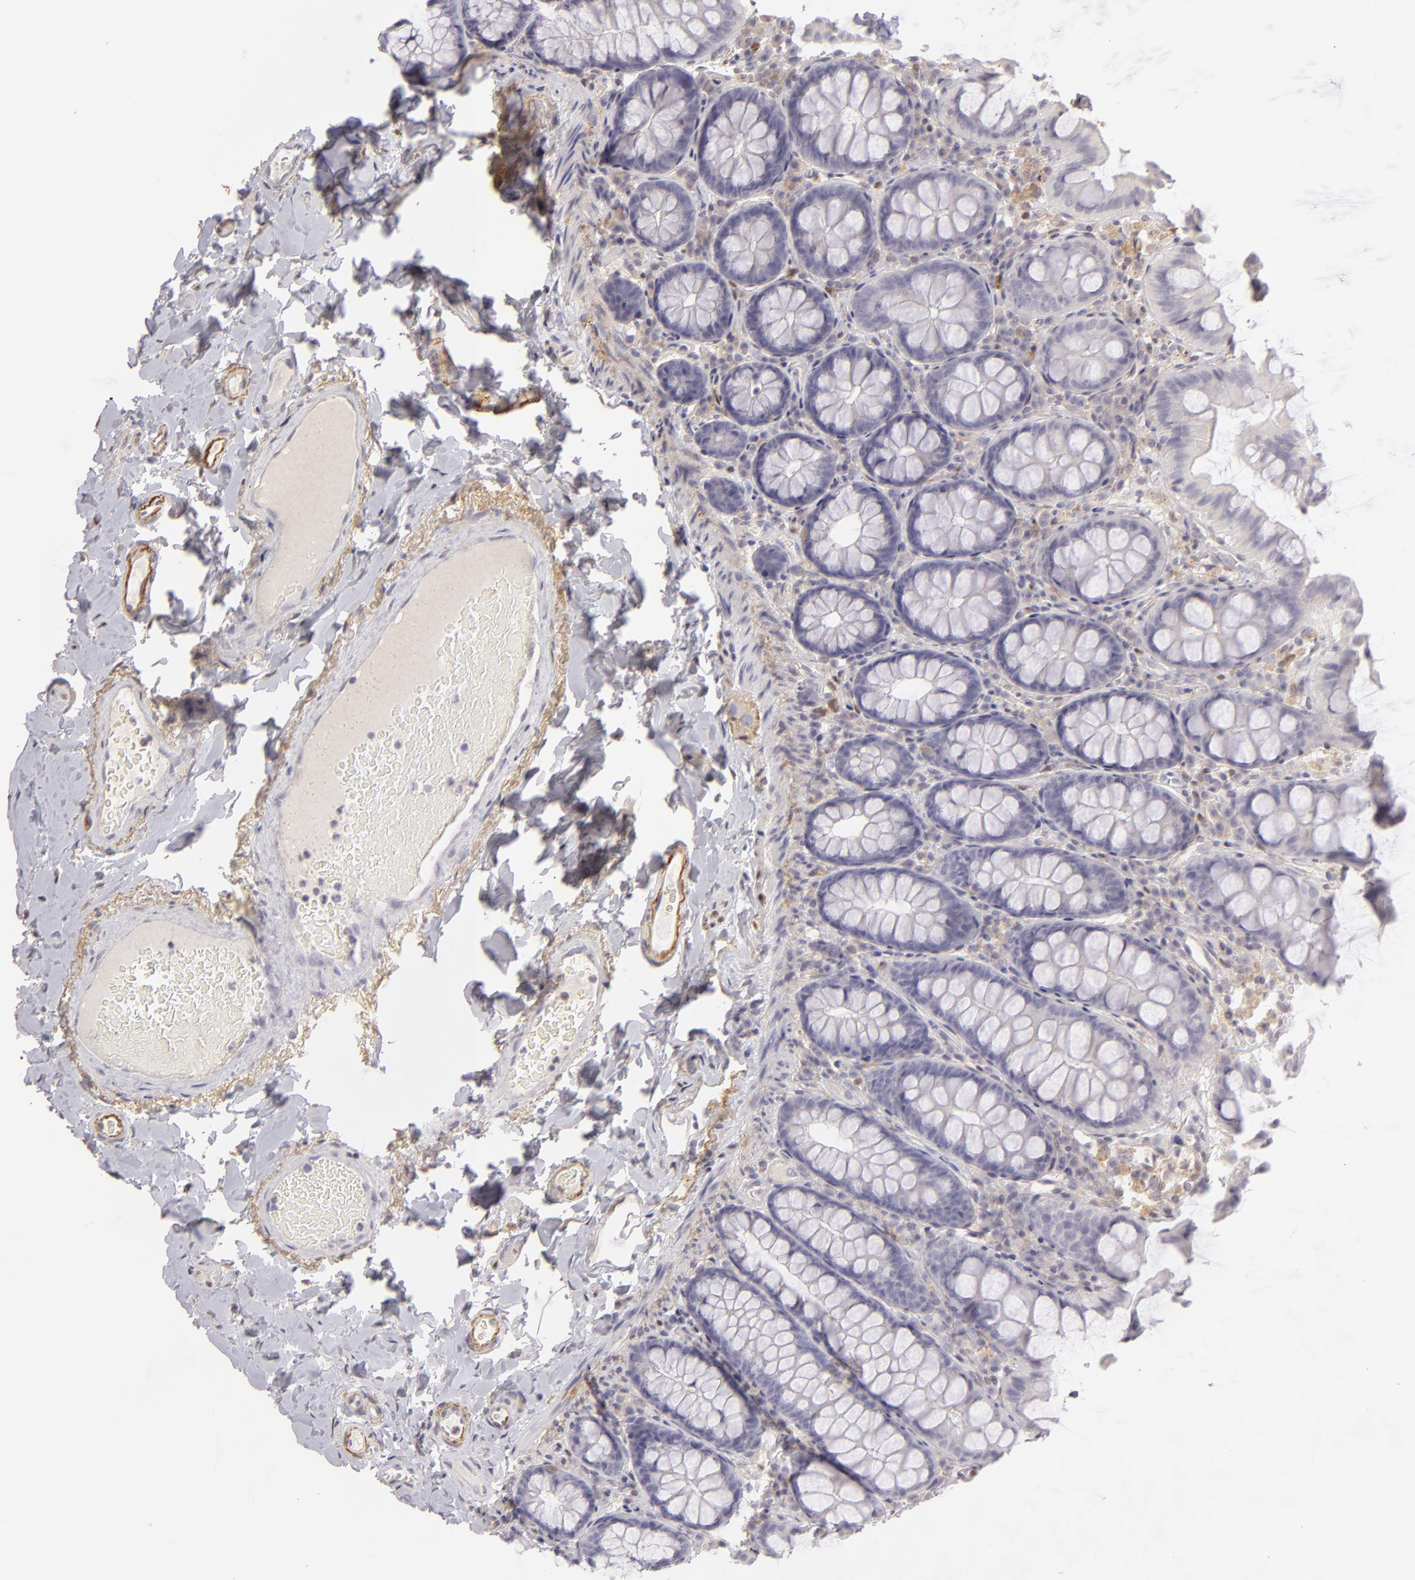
{"staining": {"intensity": "moderate", "quantity": ">75%", "location": "cytoplasmic/membranous"}, "tissue": "colon", "cell_type": "Endothelial cells", "image_type": "normal", "snomed": [{"axis": "morphology", "description": "Normal tissue, NOS"}, {"axis": "topography", "description": "Colon"}], "caption": "Immunohistochemical staining of normal human colon displays moderate cytoplasmic/membranous protein staining in about >75% of endothelial cells. (DAB (3,3'-diaminobenzidine) = brown stain, brightfield microscopy at high magnification).", "gene": "EFS", "patient": {"sex": "female", "age": 61}}